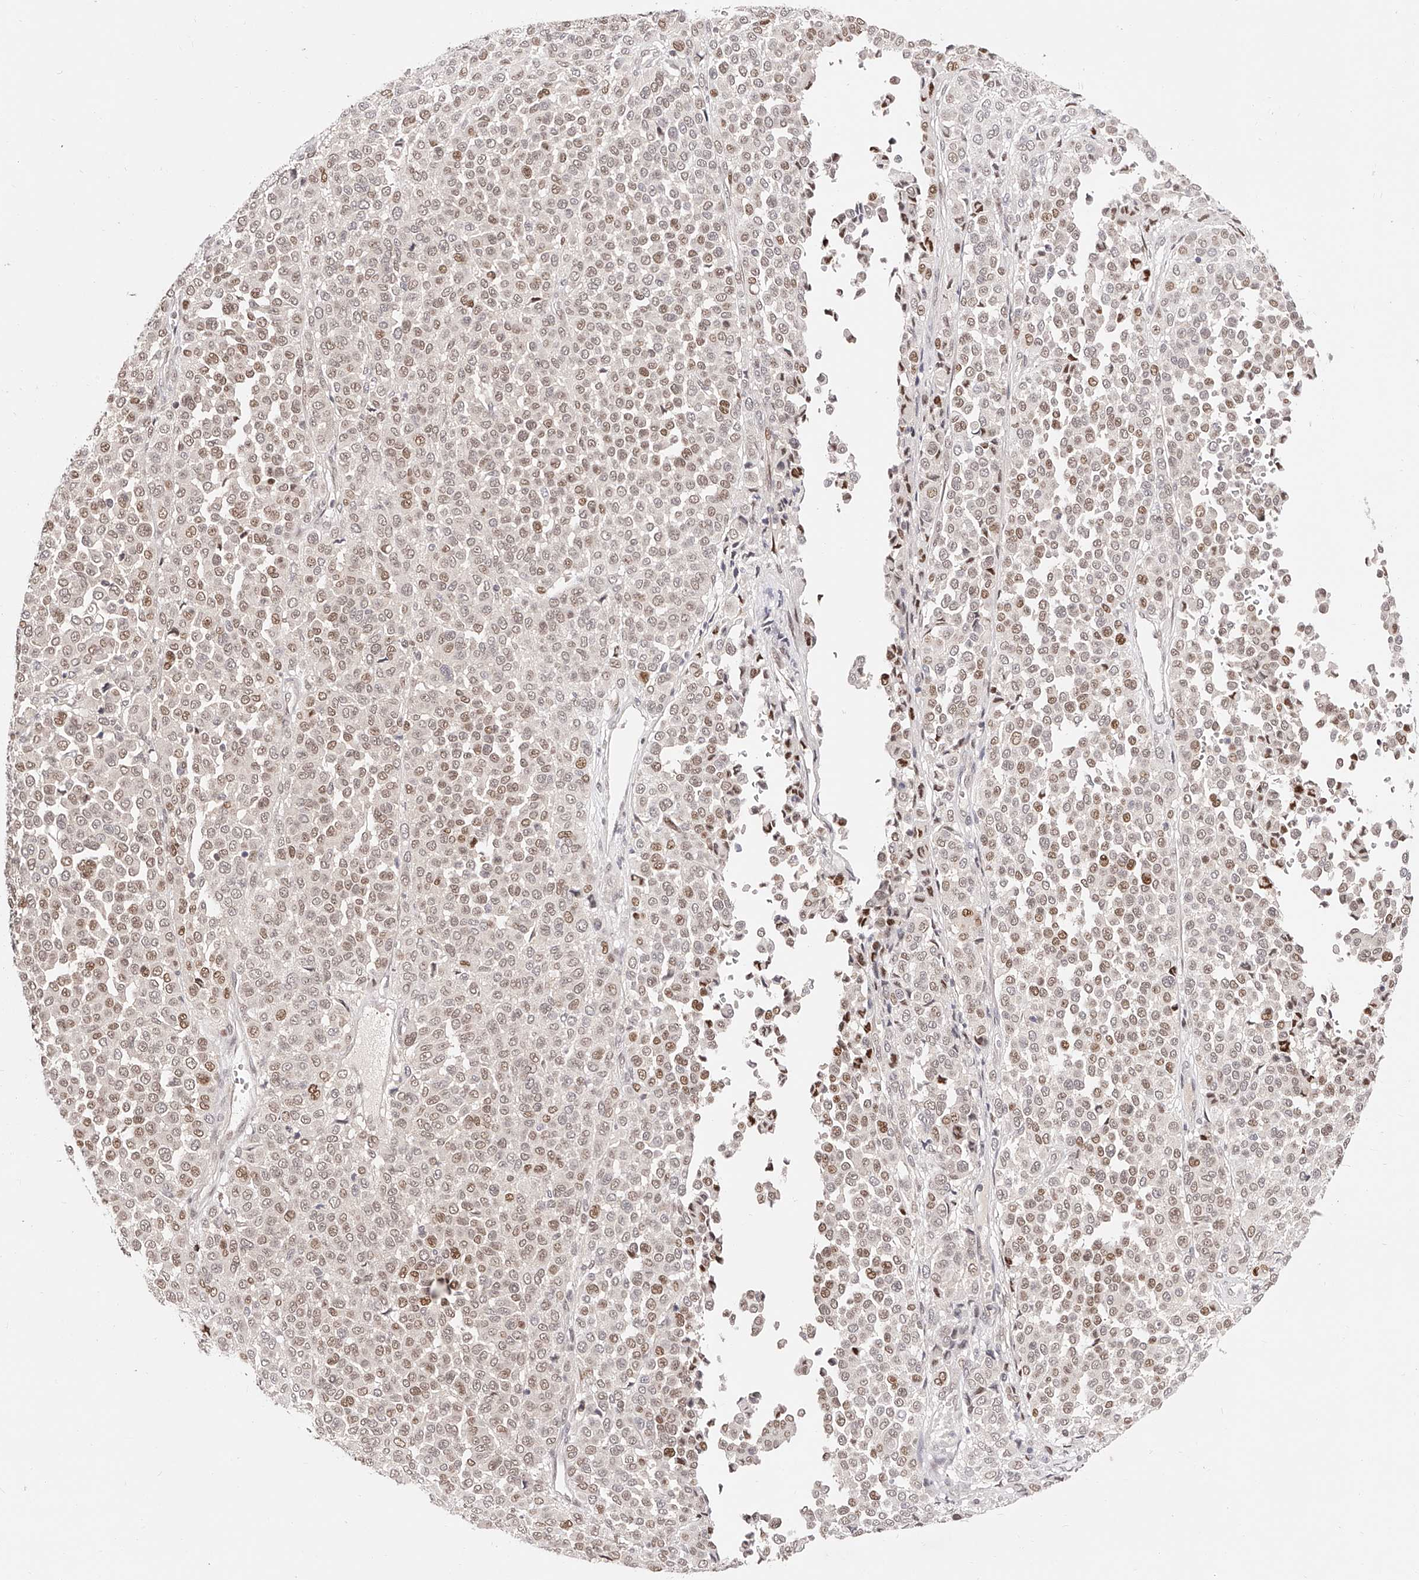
{"staining": {"intensity": "moderate", "quantity": "25%-75%", "location": "nuclear"}, "tissue": "melanoma", "cell_type": "Tumor cells", "image_type": "cancer", "snomed": [{"axis": "morphology", "description": "Malignant melanoma, Metastatic site"}, {"axis": "topography", "description": "Pancreas"}], "caption": "The immunohistochemical stain highlights moderate nuclear staining in tumor cells of malignant melanoma (metastatic site) tissue. The protein of interest is shown in brown color, while the nuclei are stained blue.", "gene": "USF3", "patient": {"sex": "female", "age": 30}}